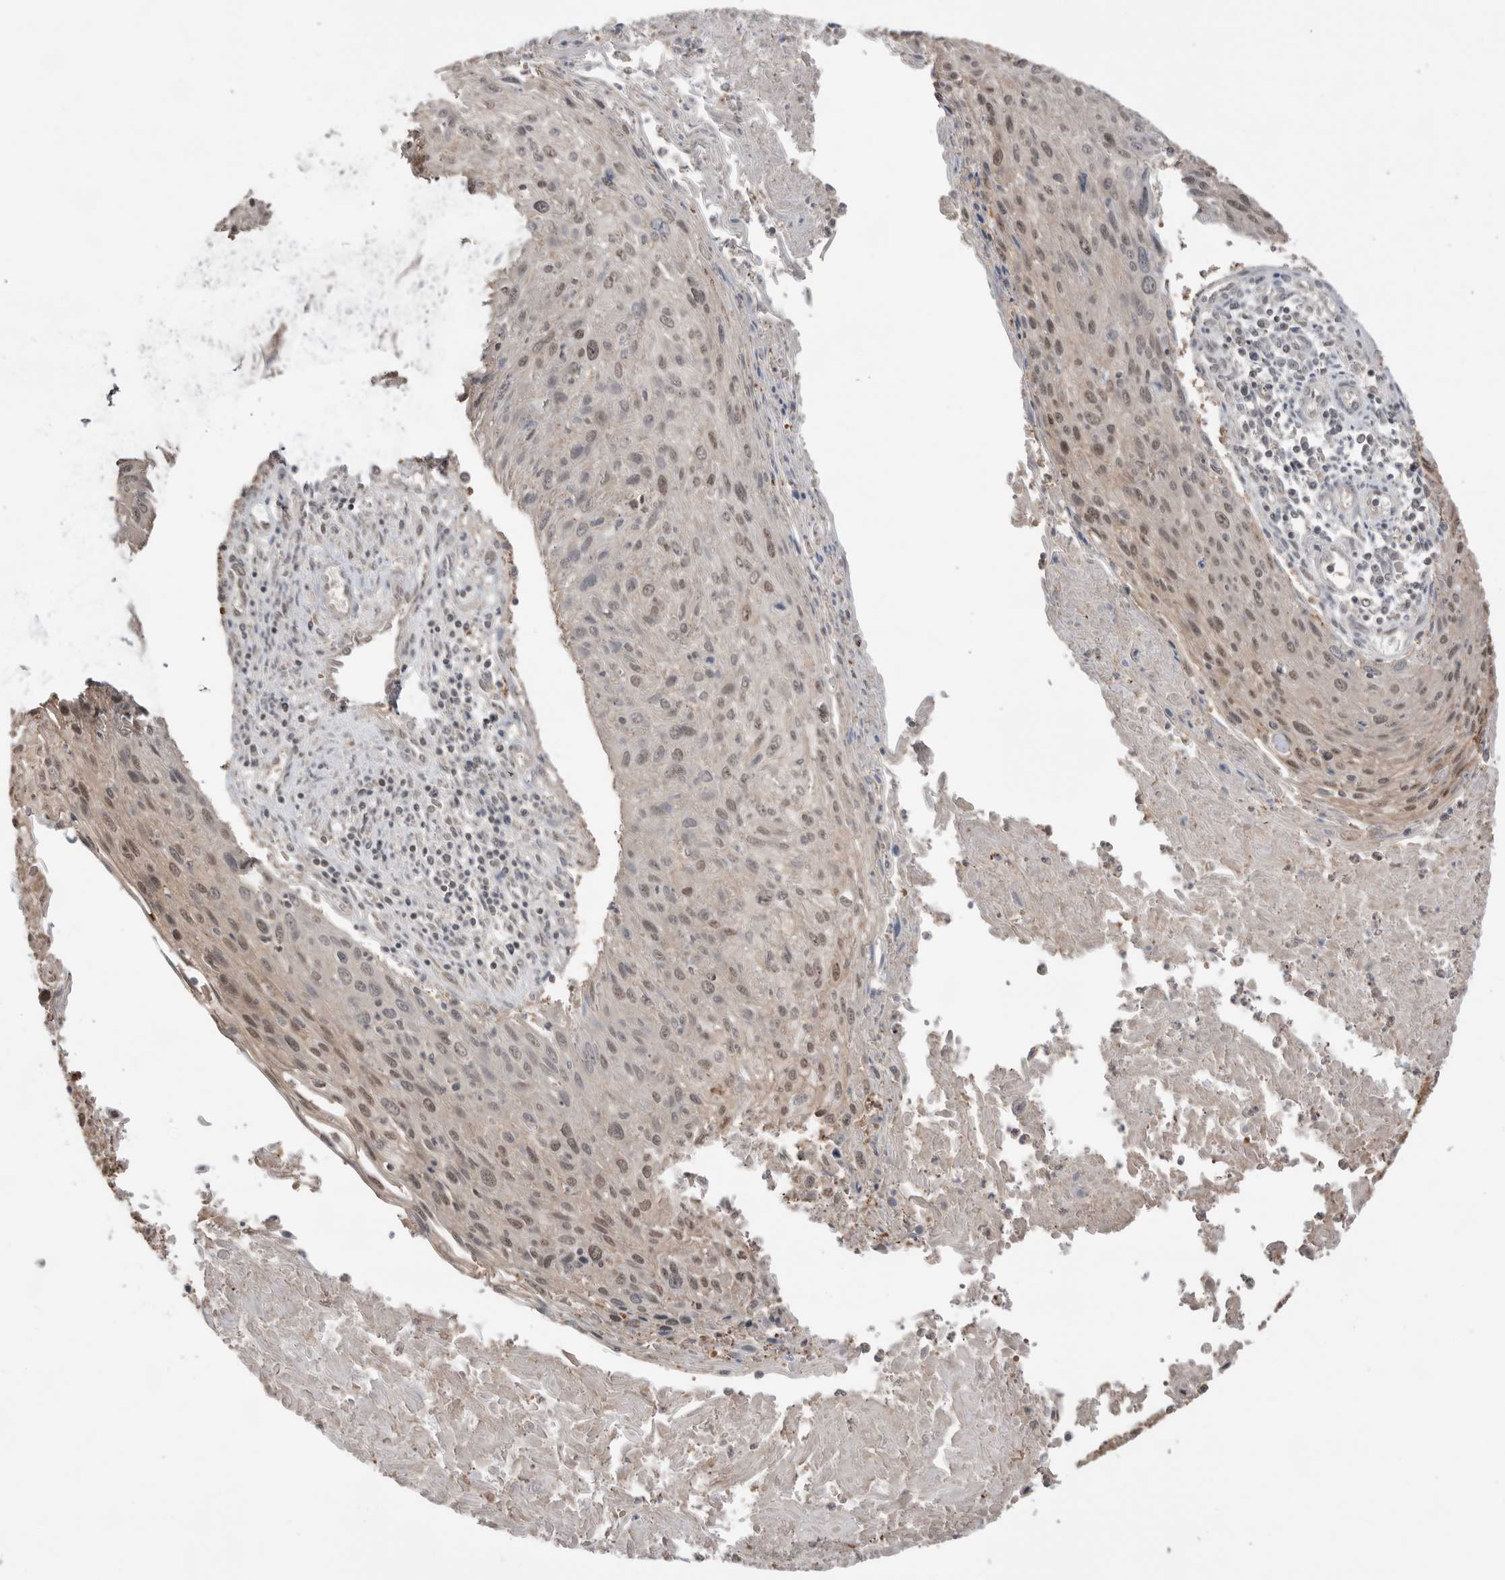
{"staining": {"intensity": "weak", "quantity": ">75%", "location": "nuclear"}, "tissue": "cervical cancer", "cell_type": "Tumor cells", "image_type": "cancer", "snomed": [{"axis": "morphology", "description": "Squamous cell carcinoma, NOS"}, {"axis": "topography", "description": "Cervix"}], "caption": "Immunohistochemical staining of cervical cancer displays low levels of weak nuclear protein staining in approximately >75% of tumor cells.", "gene": "PEAK1", "patient": {"sex": "female", "age": 51}}